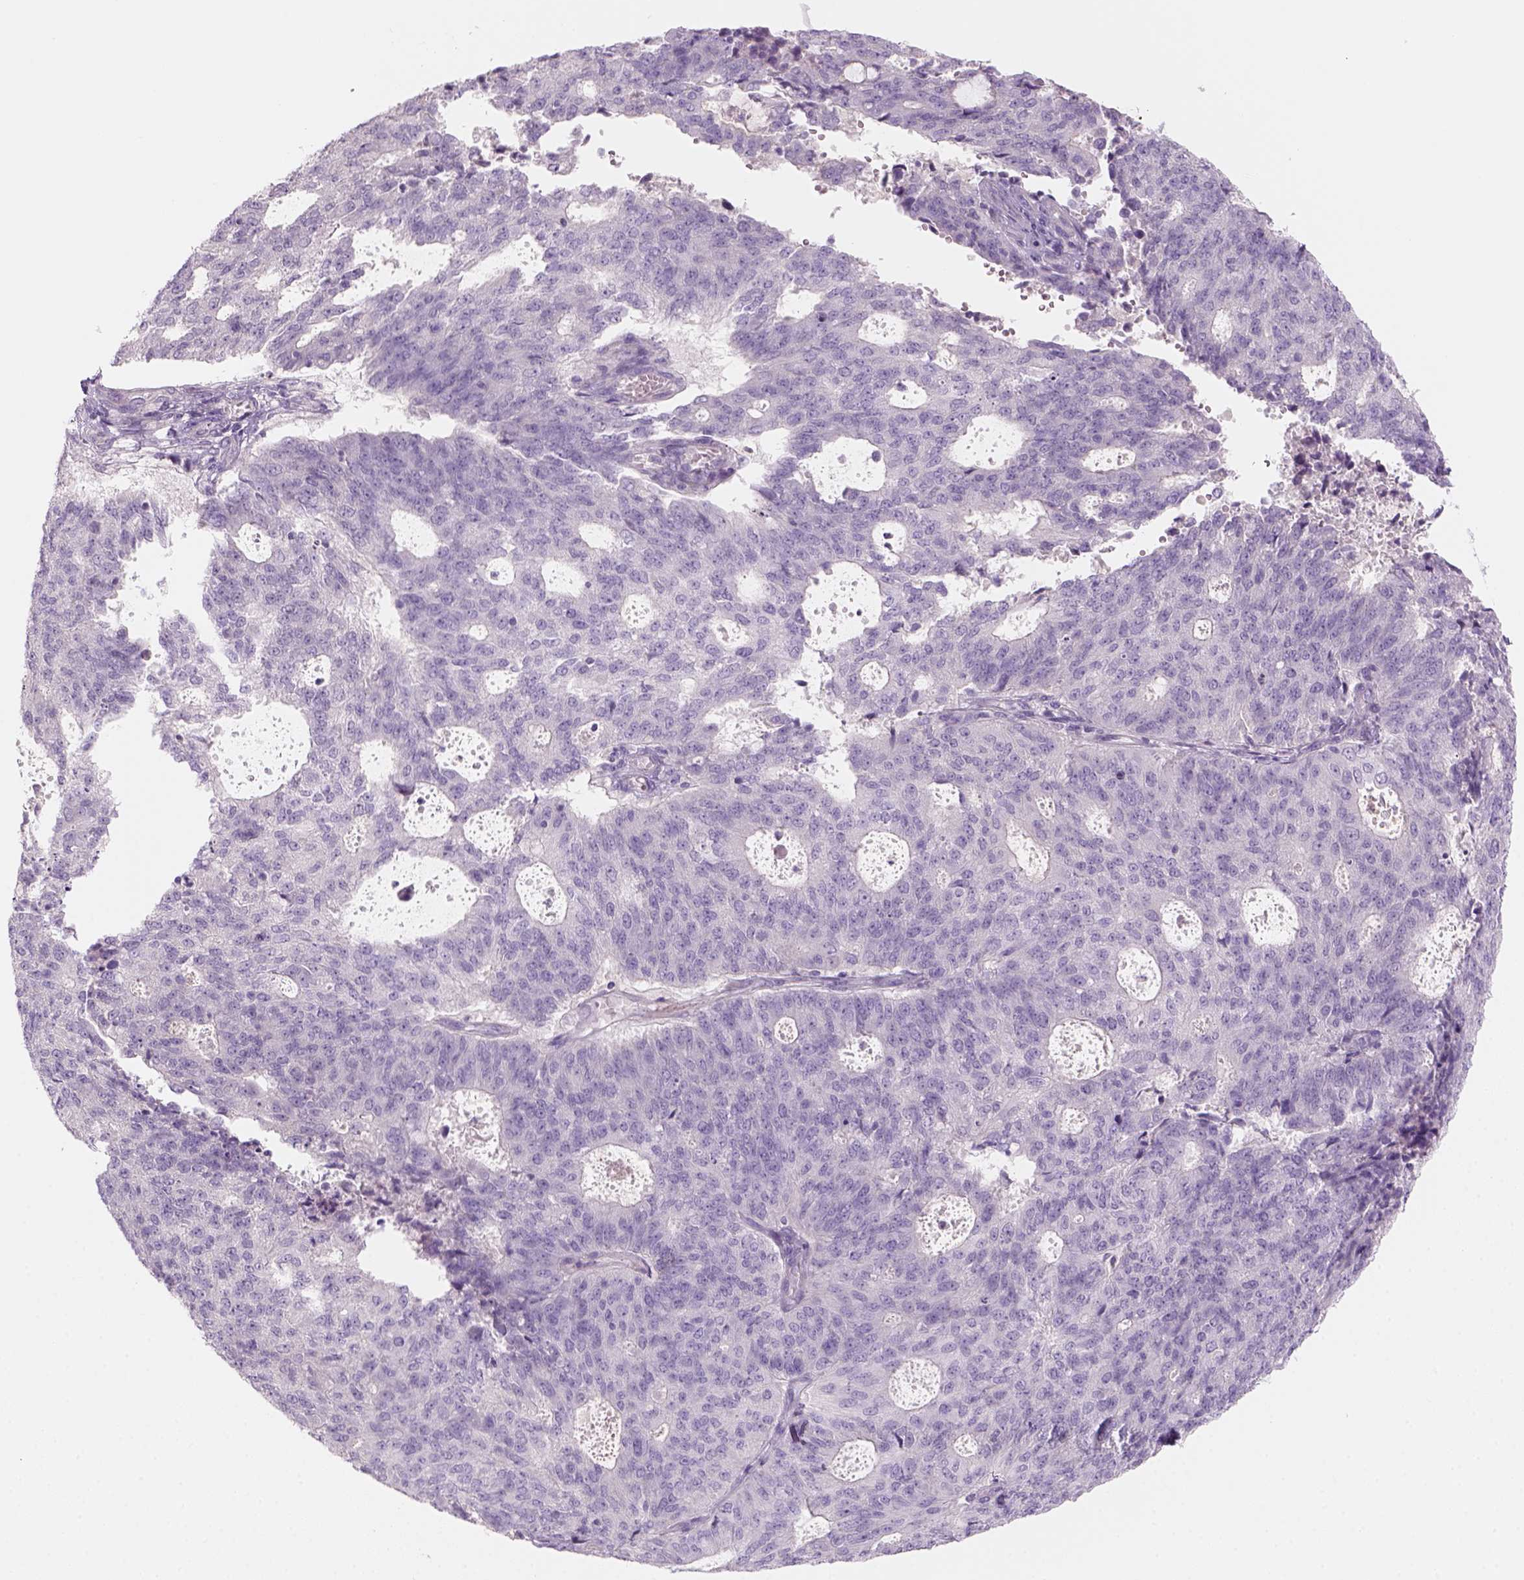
{"staining": {"intensity": "negative", "quantity": "none", "location": "none"}, "tissue": "endometrial cancer", "cell_type": "Tumor cells", "image_type": "cancer", "snomed": [{"axis": "morphology", "description": "Adenocarcinoma, NOS"}, {"axis": "topography", "description": "Endometrium"}], "caption": "High magnification brightfield microscopy of endometrial cancer stained with DAB (3,3'-diaminobenzidine) (brown) and counterstained with hematoxylin (blue): tumor cells show no significant expression.", "gene": "KRT25", "patient": {"sex": "female", "age": 82}}